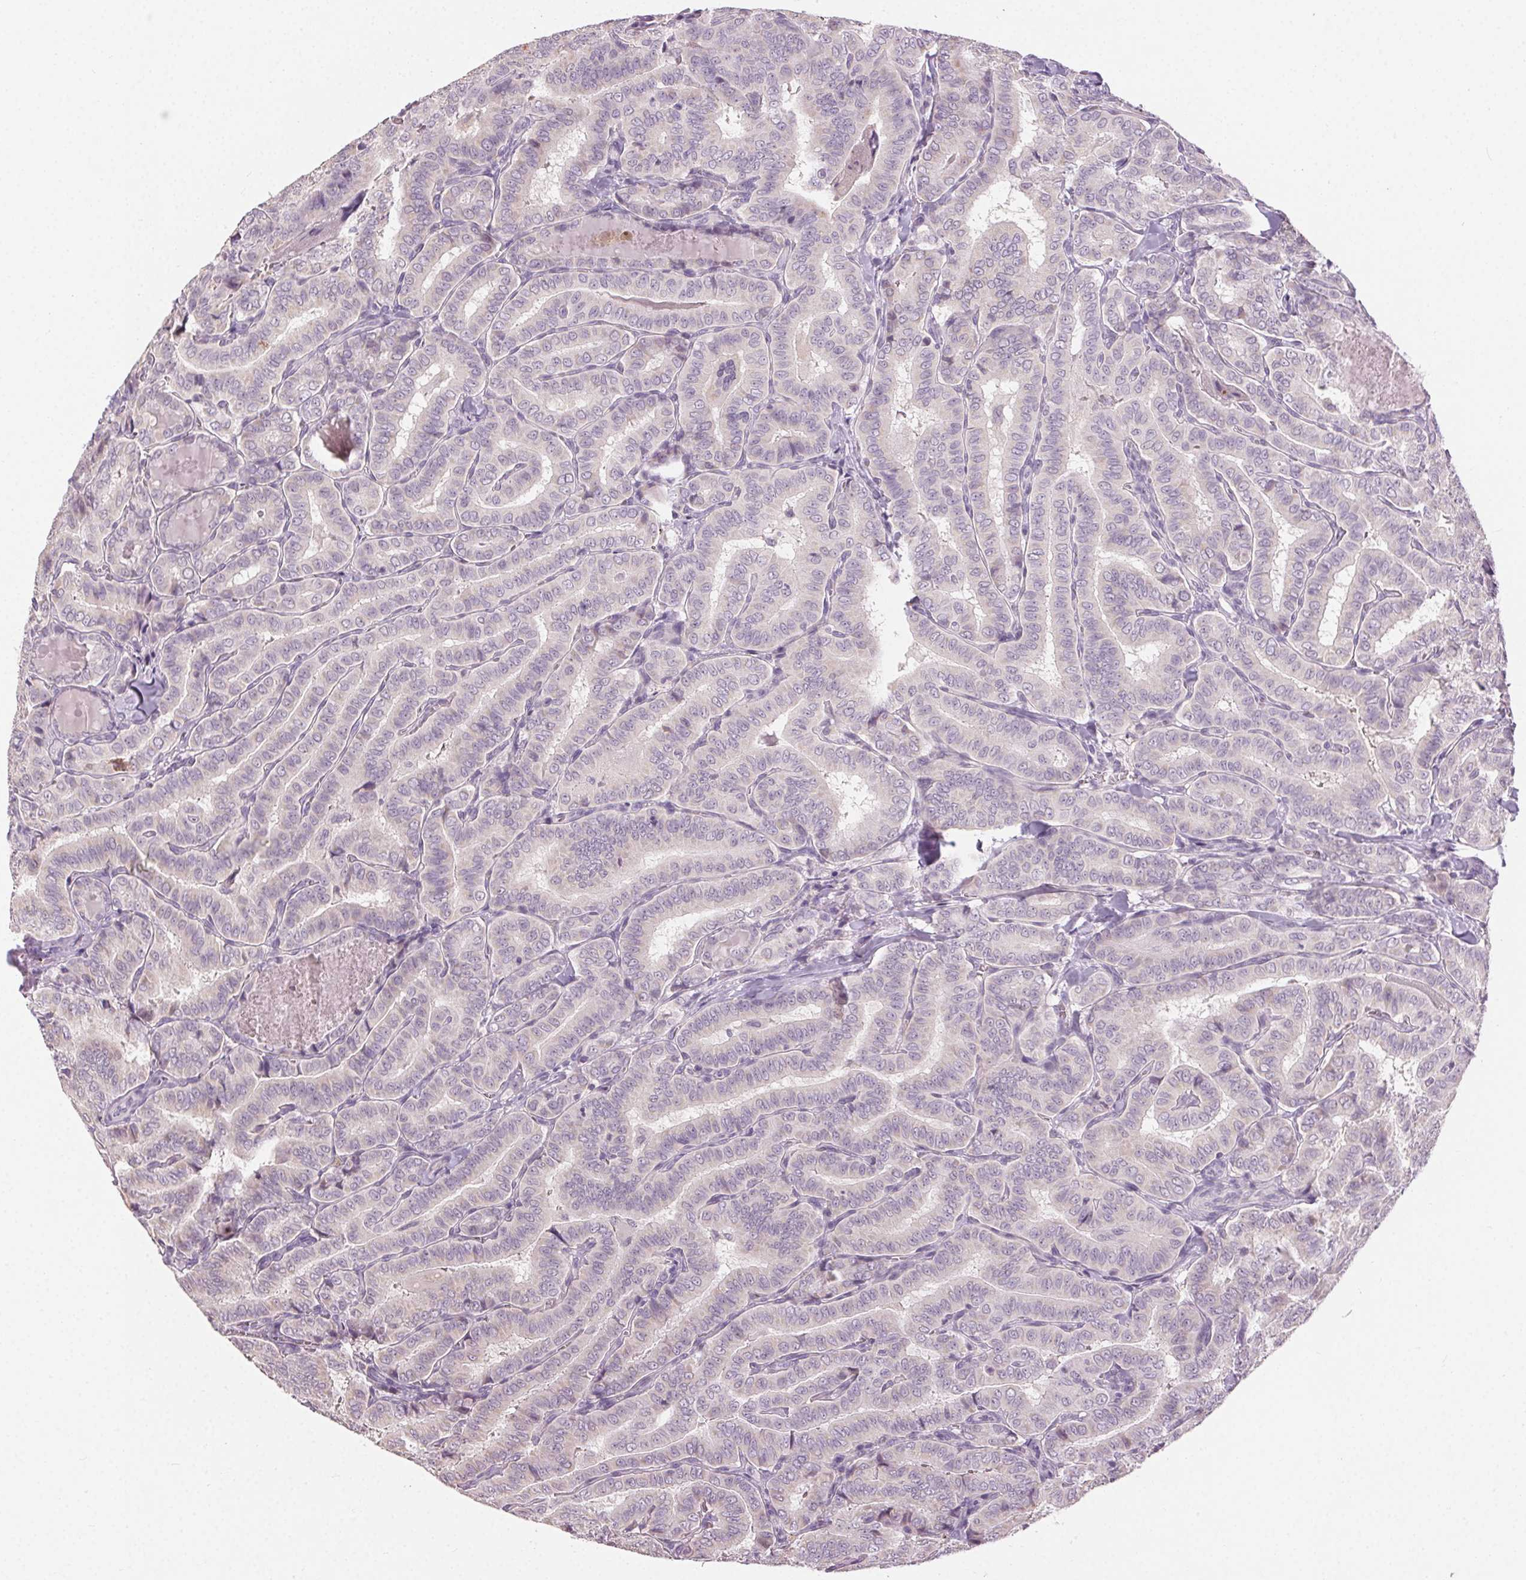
{"staining": {"intensity": "negative", "quantity": "none", "location": "none"}, "tissue": "thyroid cancer", "cell_type": "Tumor cells", "image_type": "cancer", "snomed": [{"axis": "morphology", "description": "Papillary adenocarcinoma, NOS"}, {"axis": "morphology", "description": "Papillary adenoma metastatic"}, {"axis": "topography", "description": "Thyroid gland"}], "caption": "Immunohistochemical staining of papillary adenoma metastatic (thyroid) demonstrates no significant expression in tumor cells. (Stains: DAB immunohistochemistry with hematoxylin counter stain, Microscopy: brightfield microscopy at high magnification).", "gene": "CLTRN", "patient": {"sex": "female", "age": 50}}